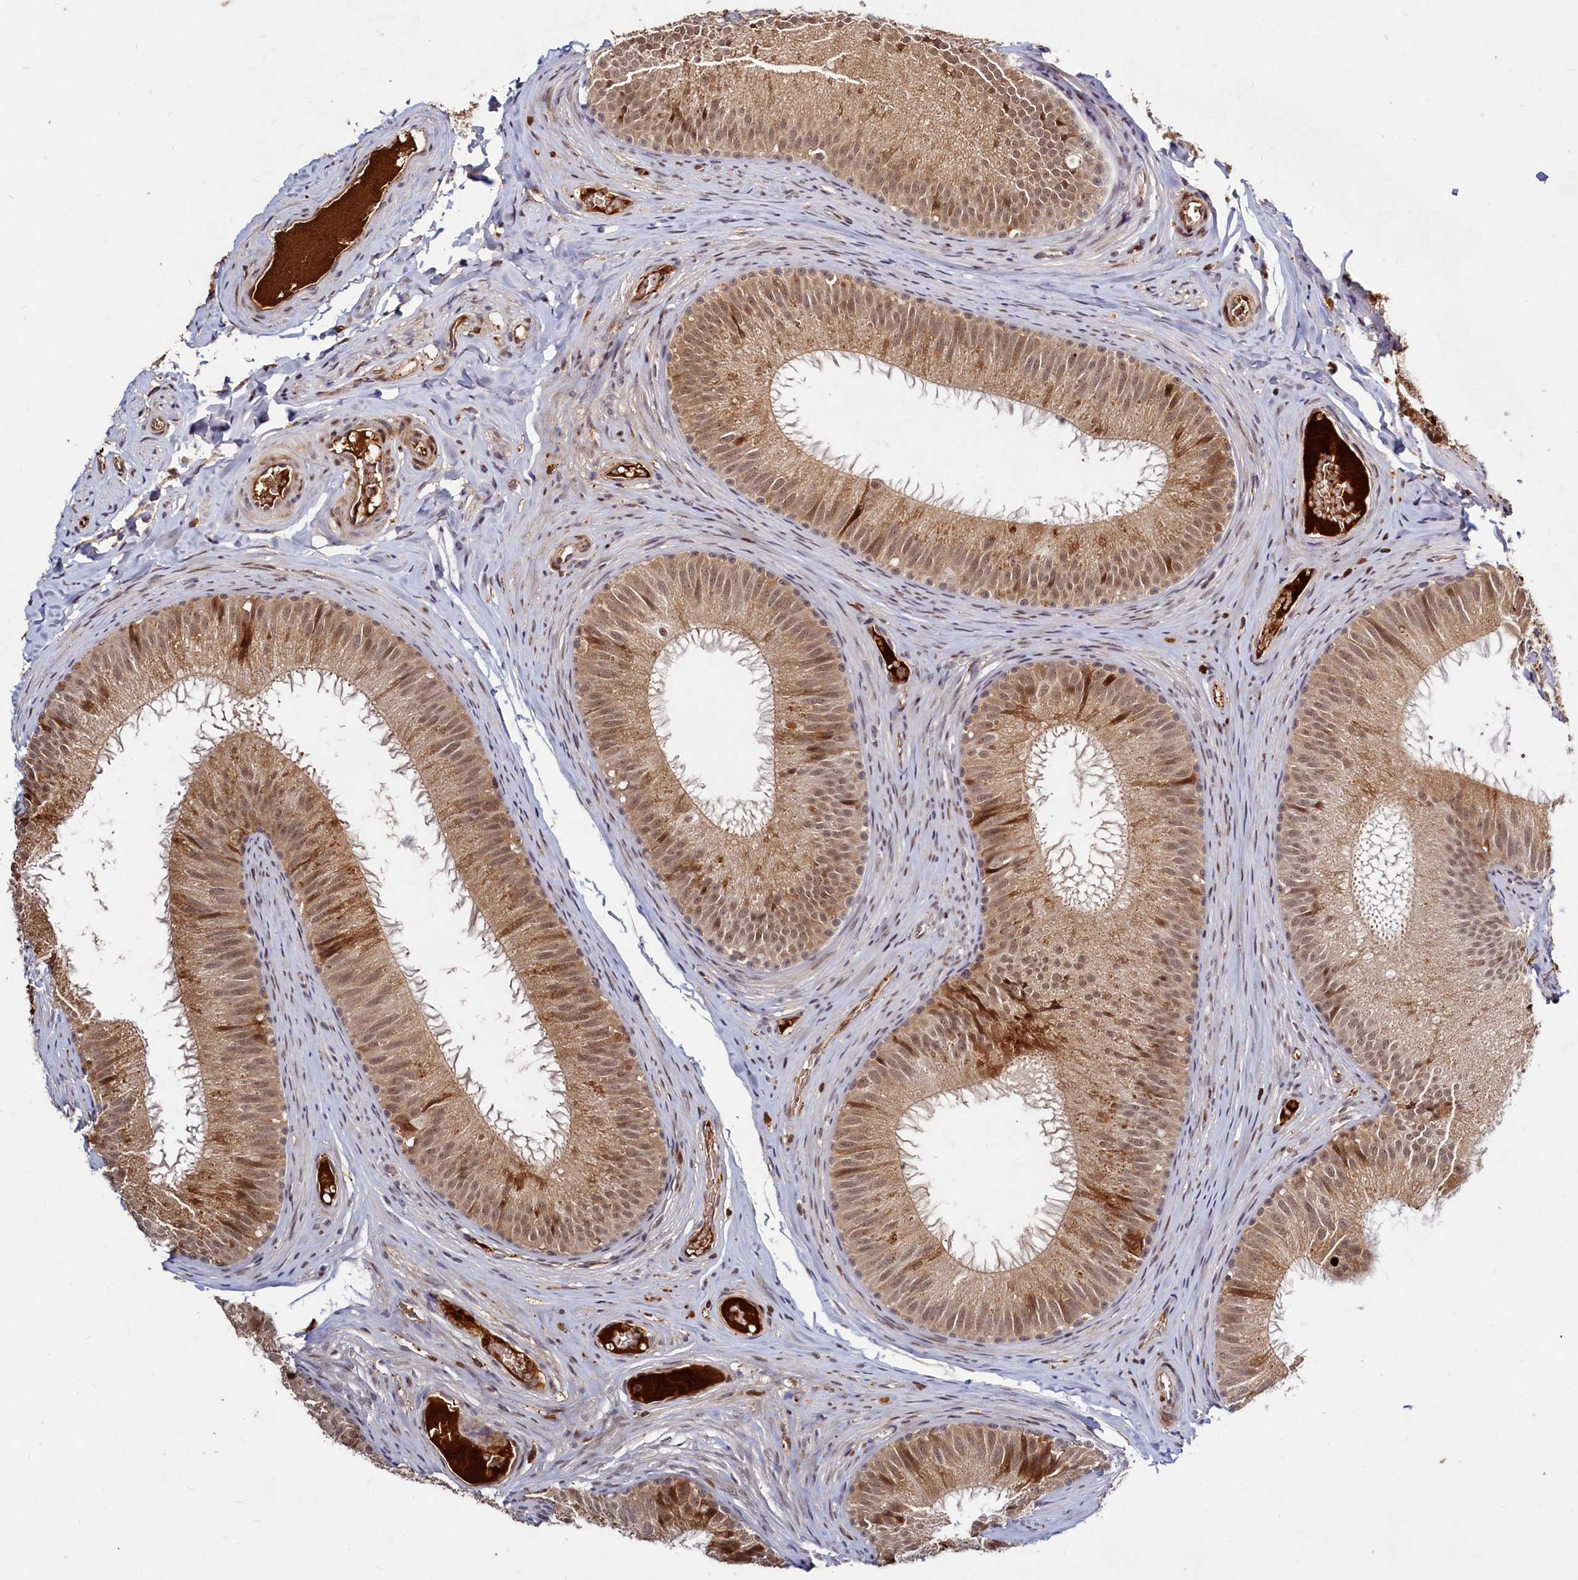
{"staining": {"intensity": "moderate", "quantity": ">75%", "location": "cytoplasmic/membranous,nuclear"}, "tissue": "epididymis", "cell_type": "Glandular cells", "image_type": "normal", "snomed": [{"axis": "morphology", "description": "Normal tissue, NOS"}, {"axis": "topography", "description": "Epididymis"}], "caption": "A photomicrograph of epididymis stained for a protein shows moderate cytoplasmic/membranous,nuclear brown staining in glandular cells.", "gene": "TRAPPC4", "patient": {"sex": "male", "age": 34}}